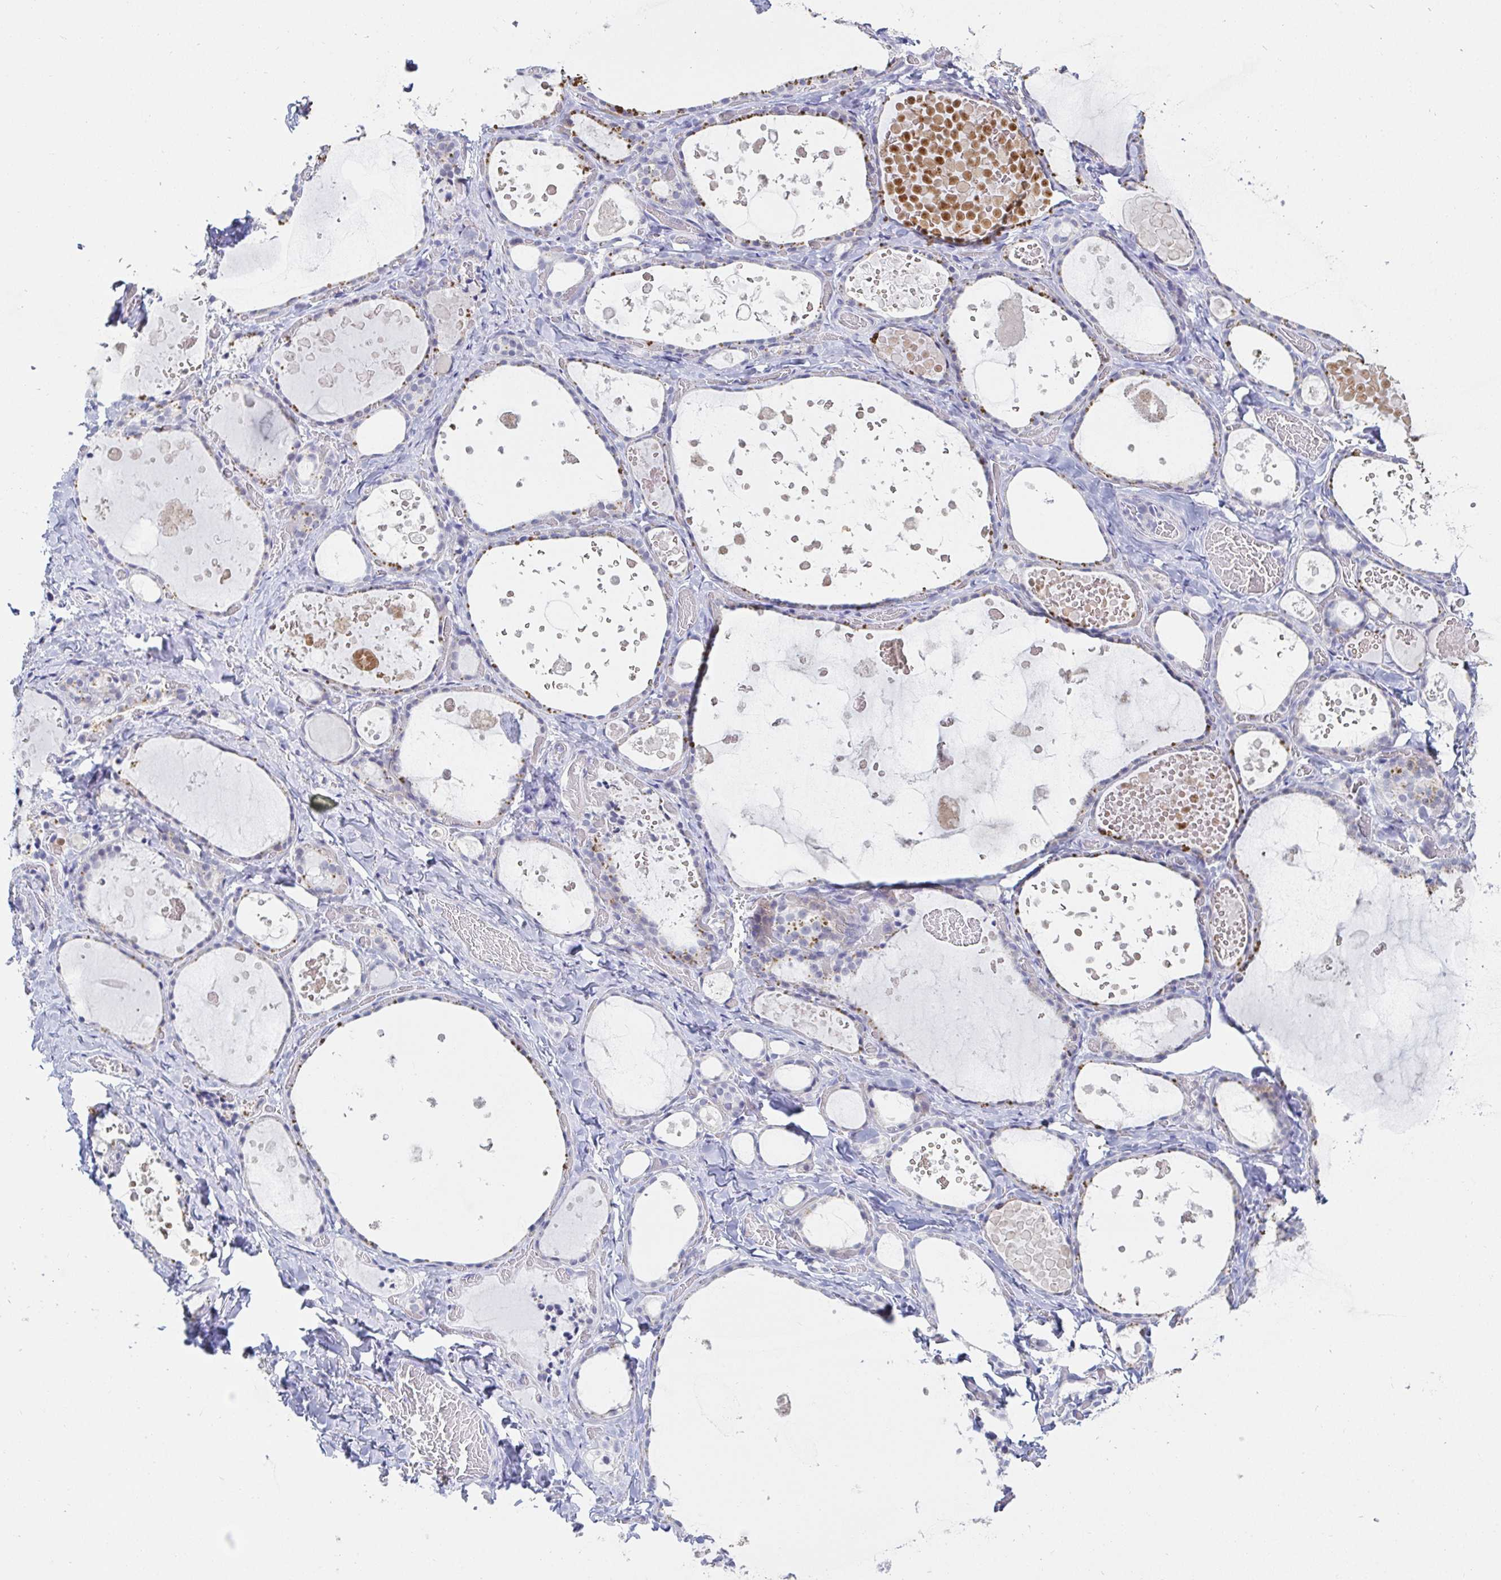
{"staining": {"intensity": "negative", "quantity": "none", "location": "none"}, "tissue": "thyroid gland", "cell_type": "Glandular cells", "image_type": "normal", "snomed": [{"axis": "morphology", "description": "Normal tissue, NOS"}, {"axis": "topography", "description": "Thyroid gland"}], "caption": "IHC image of normal thyroid gland: thyroid gland stained with DAB (3,3'-diaminobenzidine) shows no significant protein staining in glandular cells. The staining was performed using DAB to visualize the protein expression in brown, while the nuclei were stained in blue with hematoxylin (Magnification: 20x).", "gene": "OR10K1", "patient": {"sex": "female", "age": 56}}